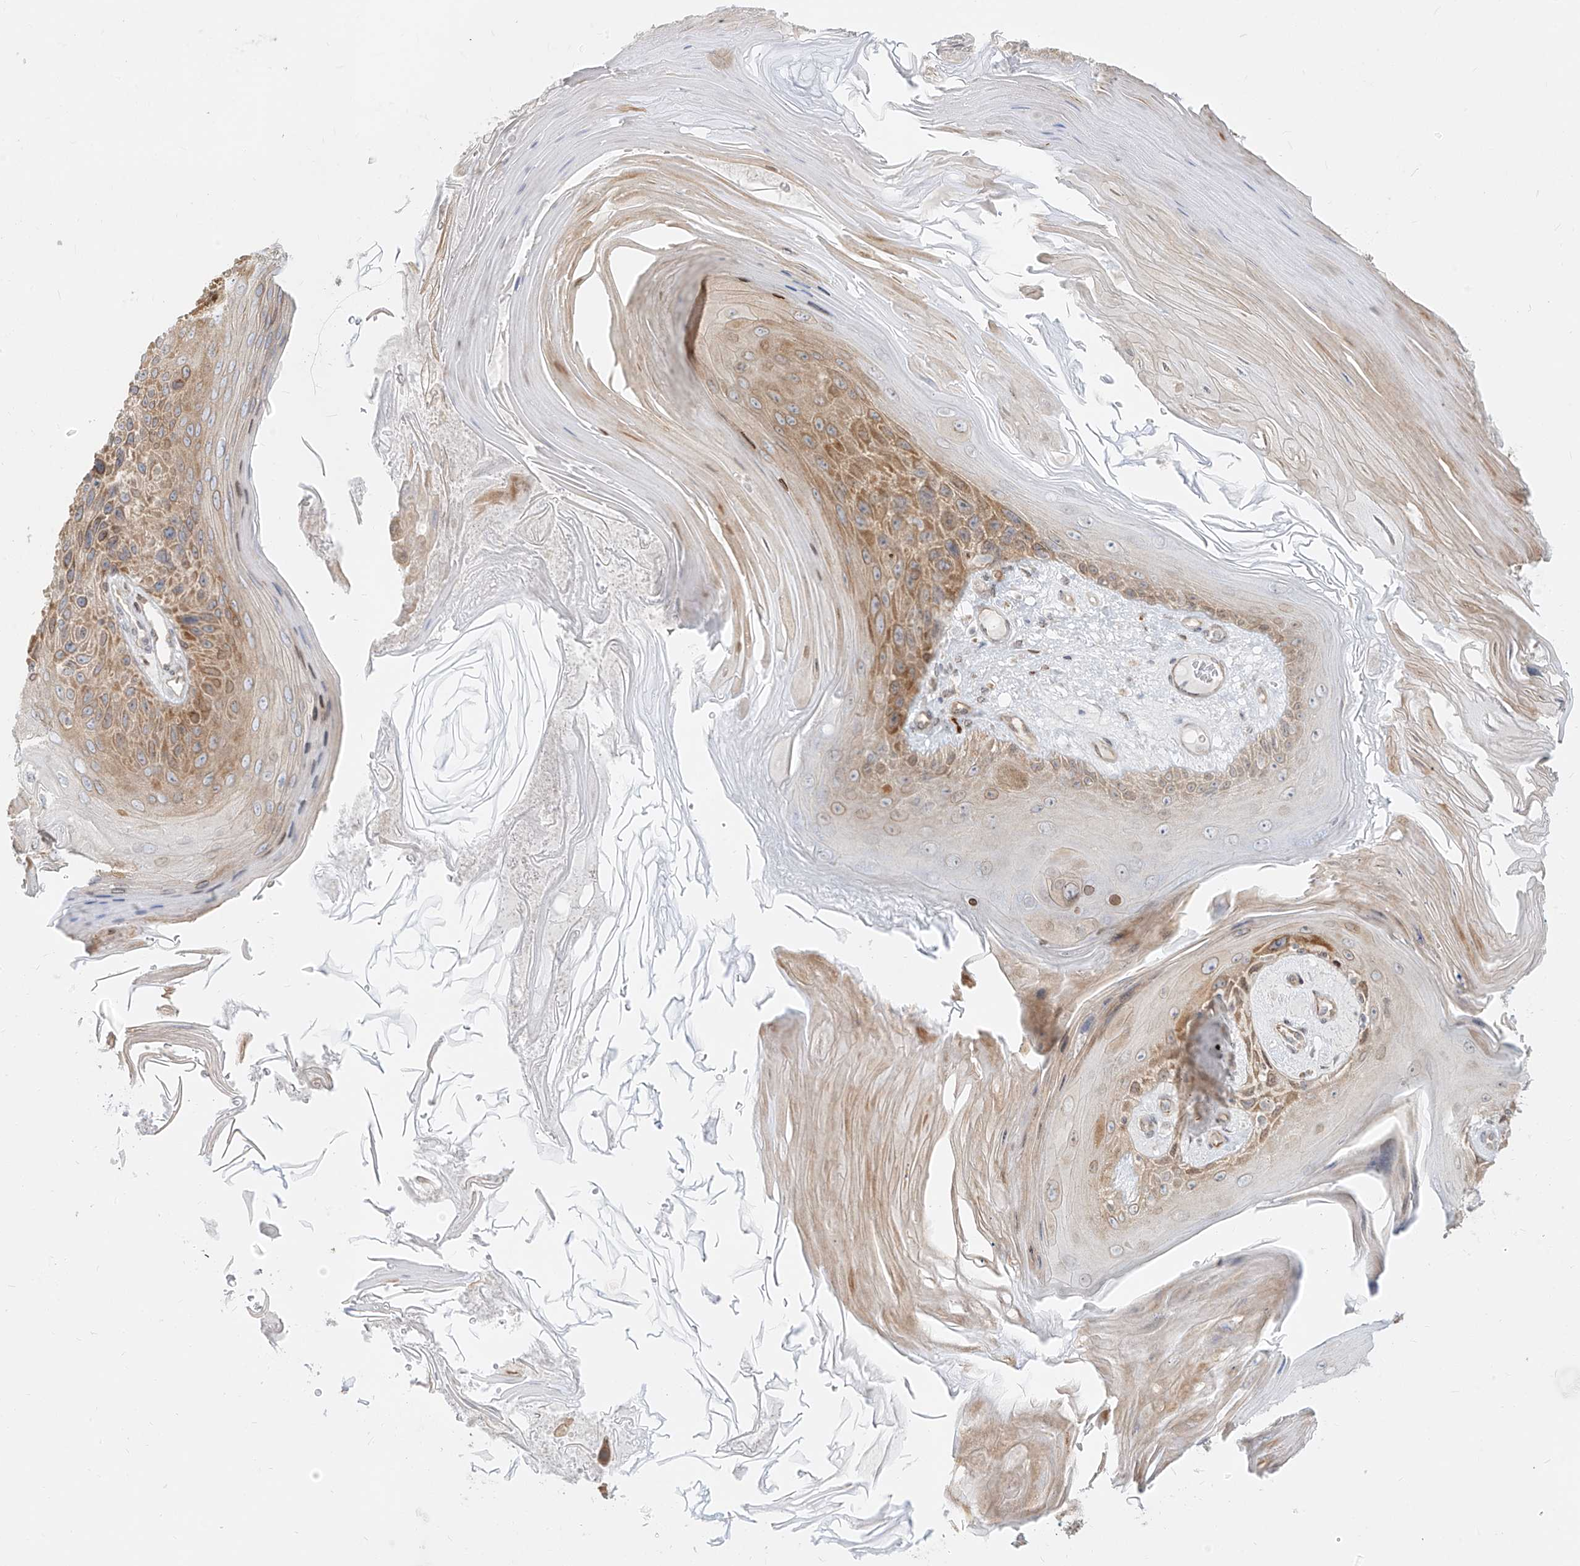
{"staining": {"intensity": "moderate", "quantity": "25%-75%", "location": "cytoplasmic/membranous"}, "tissue": "skin cancer", "cell_type": "Tumor cells", "image_type": "cancer", "snomed": [{"axis": "morphology", "description": "Squamous cell carcinoma, NOS"}, {"axis": "topography", "description": "Skin"}], "caption": "IHC of human squamous cell carcinoma (skin) demonstrates medium levels of moderate cytoplasmic/membranous staining in about 25%-75% of tumor cells.", "gene": "NHSL1", "patient": {"sex": "female", "age": 88}}